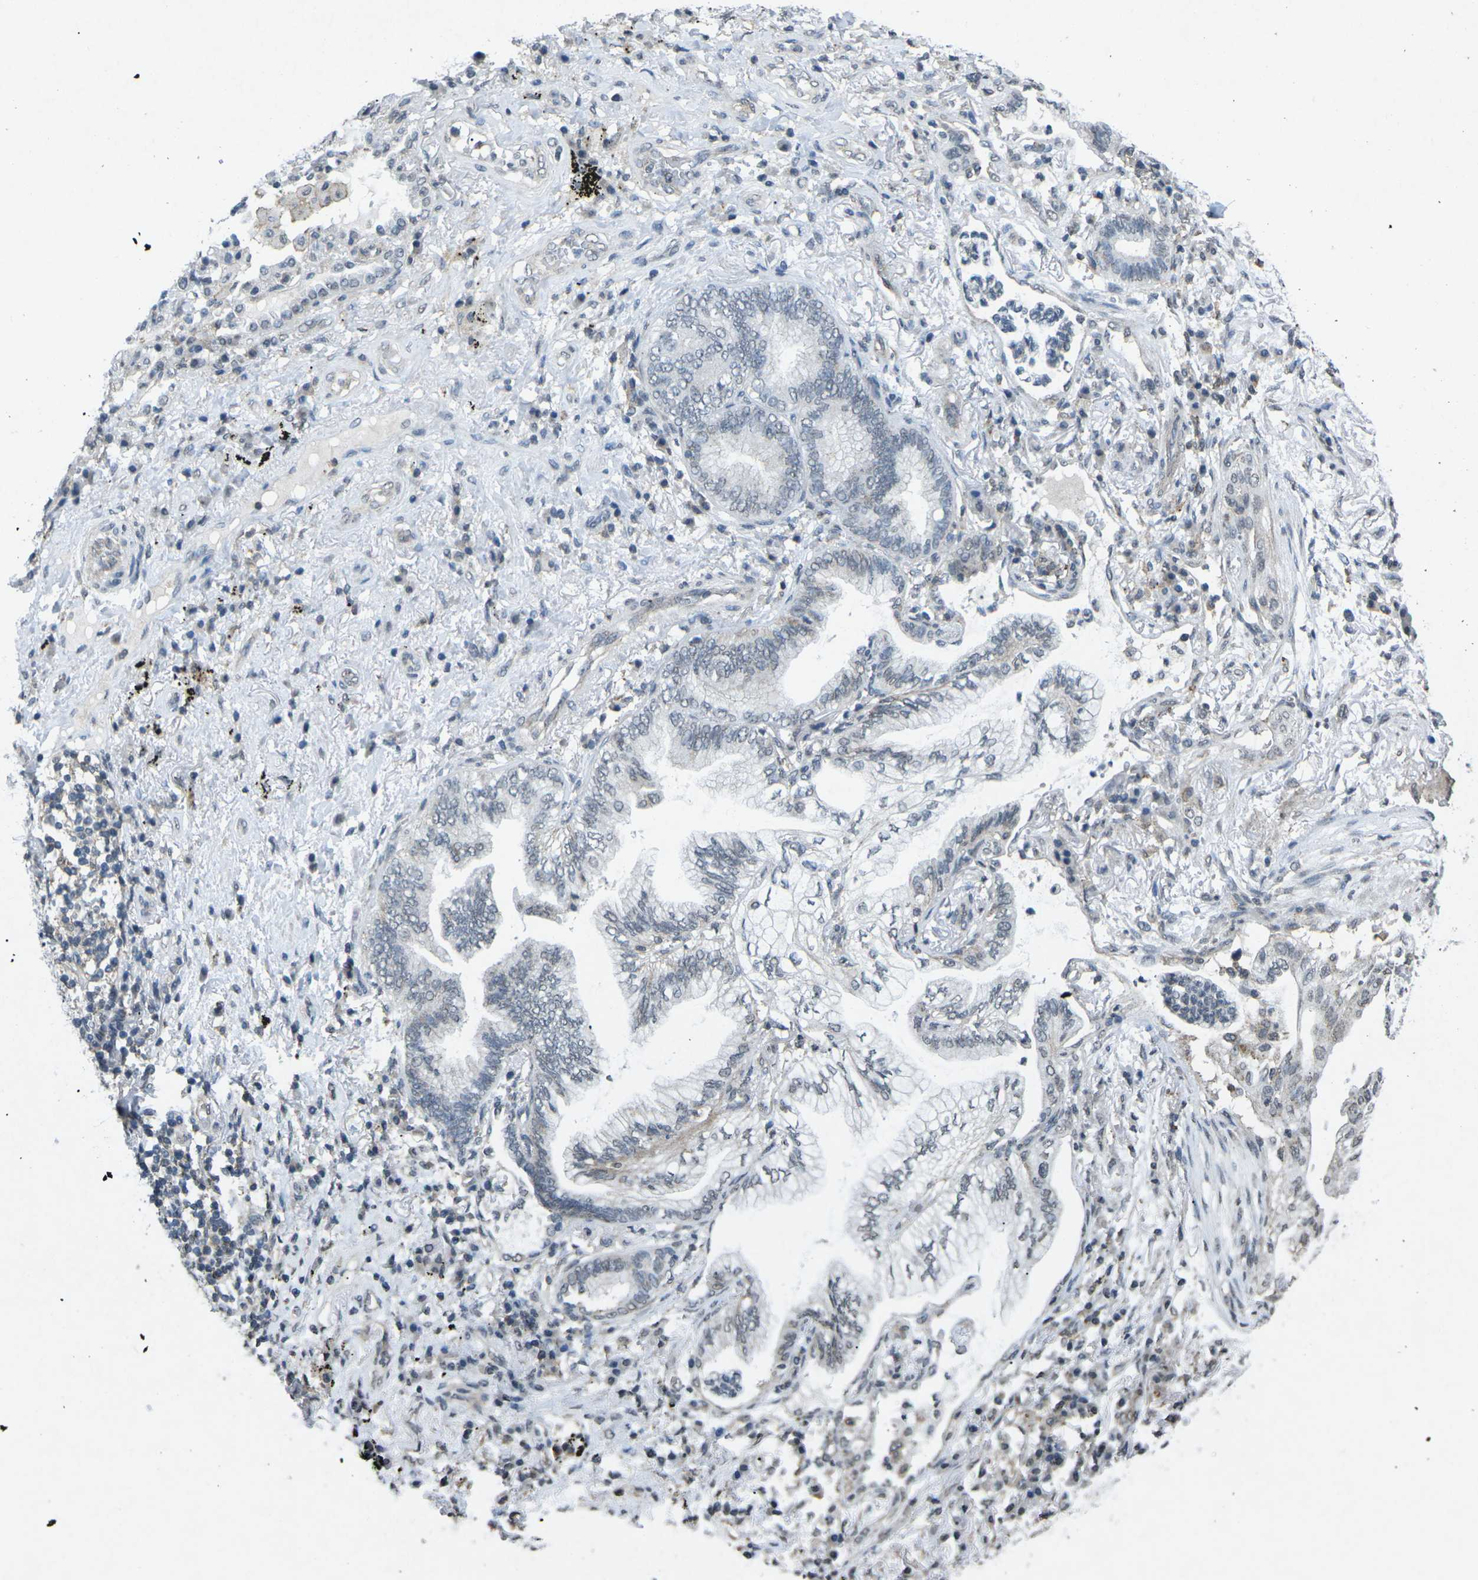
{"staining": {"intensity": "weak", "quantity": "<25%", "location": "cytoplasmic/membranous,nuclear"}, "tissue": "lung cancer", "cell_type": "Tumor cells", "image_type": "cancer", "snomed": [{"axis": "morphology", "description": "Normal tissue, NOS"}, {"axis": "morphology", "description": "Adenocarcinoma, NOS"}, {"axis": "topography", "description": "Bronchus"}, {"axis": "topography", "description": "Lung"}], "caption": "Adenocarcinoma (lung) was stained to show a protein in brown. There is no significant positivity in tumor cells.", "gene": "TFR2", "patient": {"sex": "female", "age": 70}}